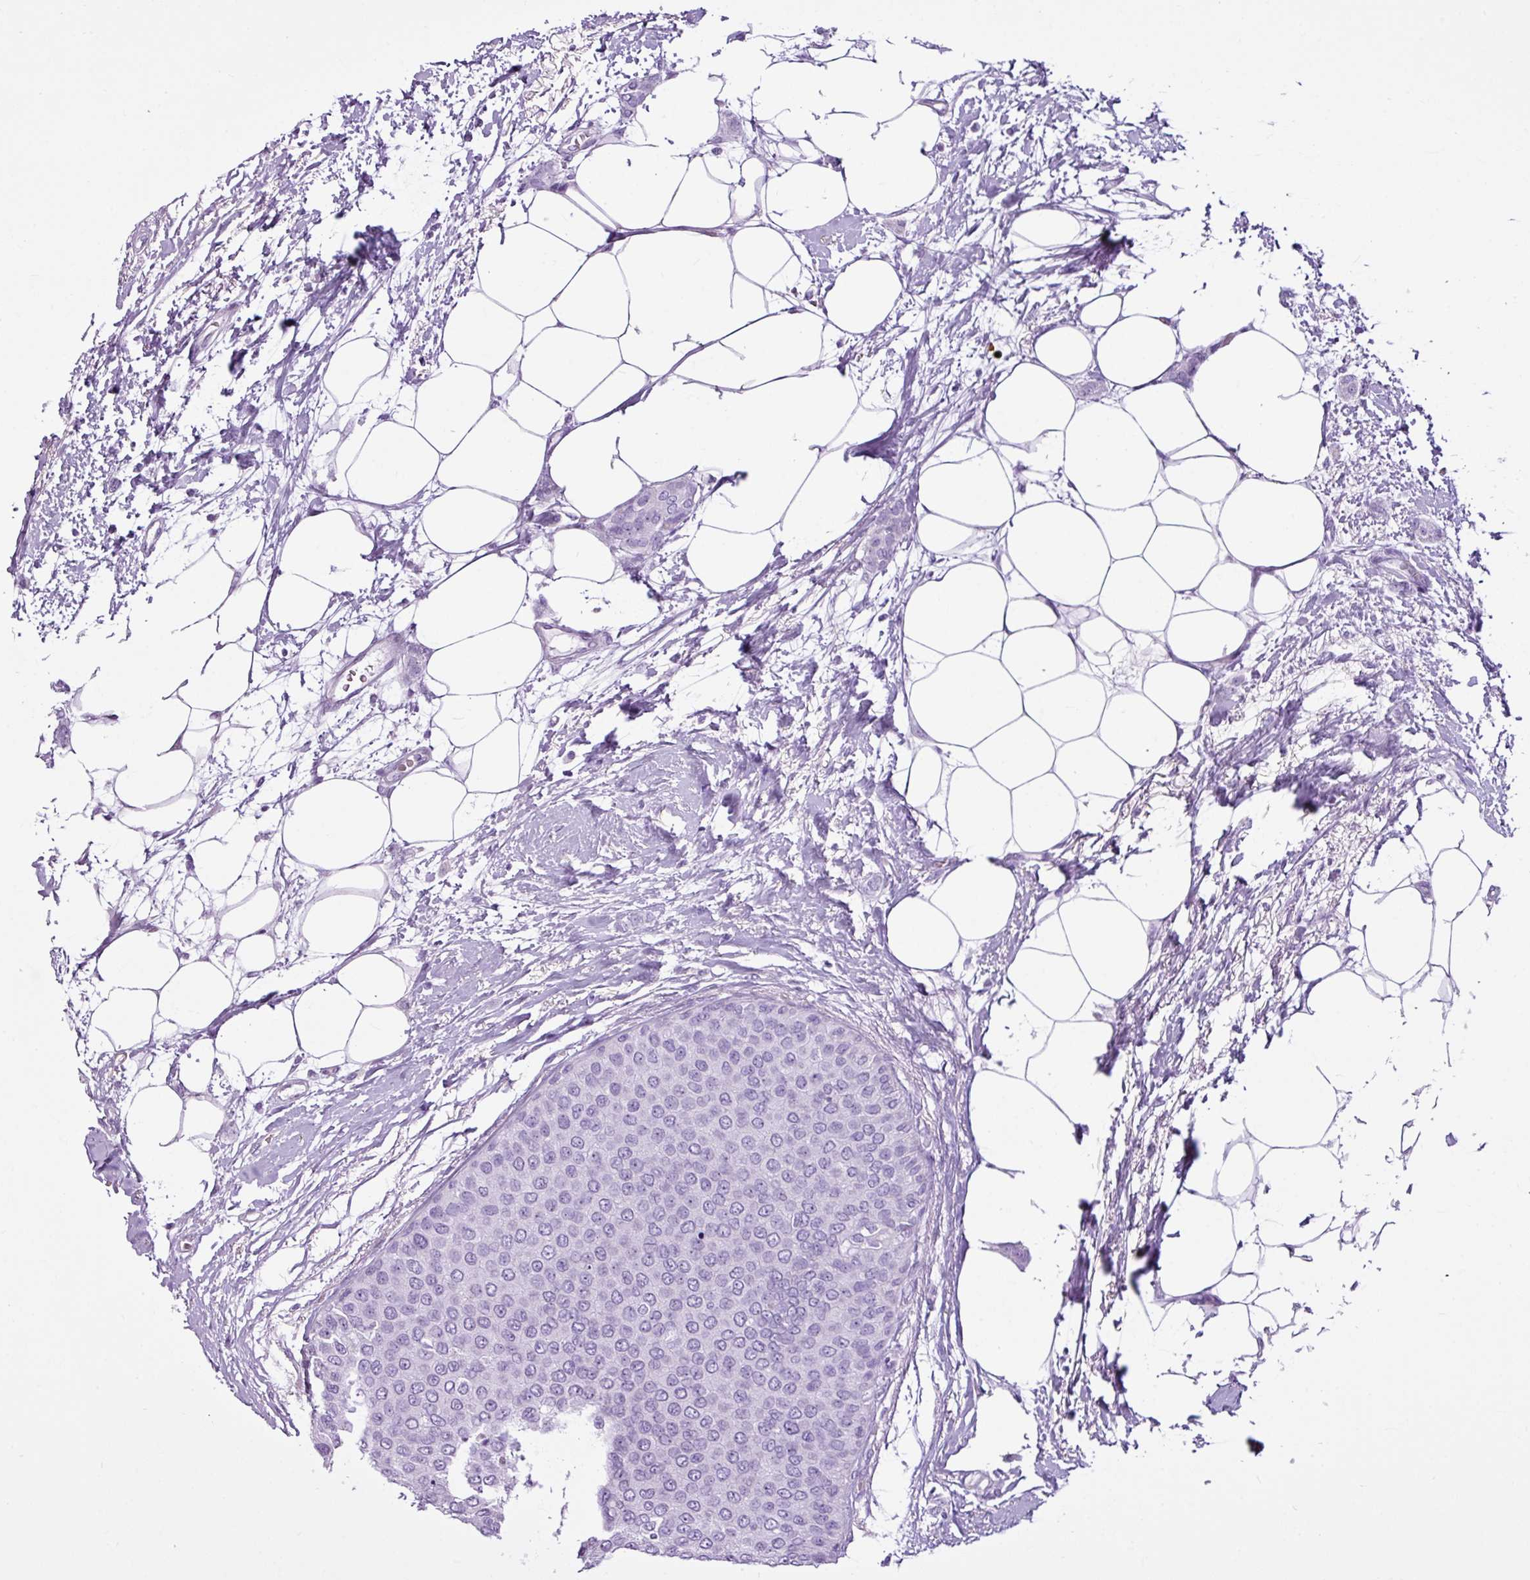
{"staining": {"intensity": "negative", "quantity": "none", "location": "none"}, "tissue": "breast cancer", "cell_type": "Tumor cells", "image_type": "cancer", "snomed": [{"axis": "morphology", "description": "Duct carcinoma"}, {"axis": "topography", "description": "Breast"}], "caption": "An image of human breast infiltrating ductal carcinoma is negative for staining in tumor cells.", "gene": "LILRB4", "patient": {"sex": "female", "age": 72}}